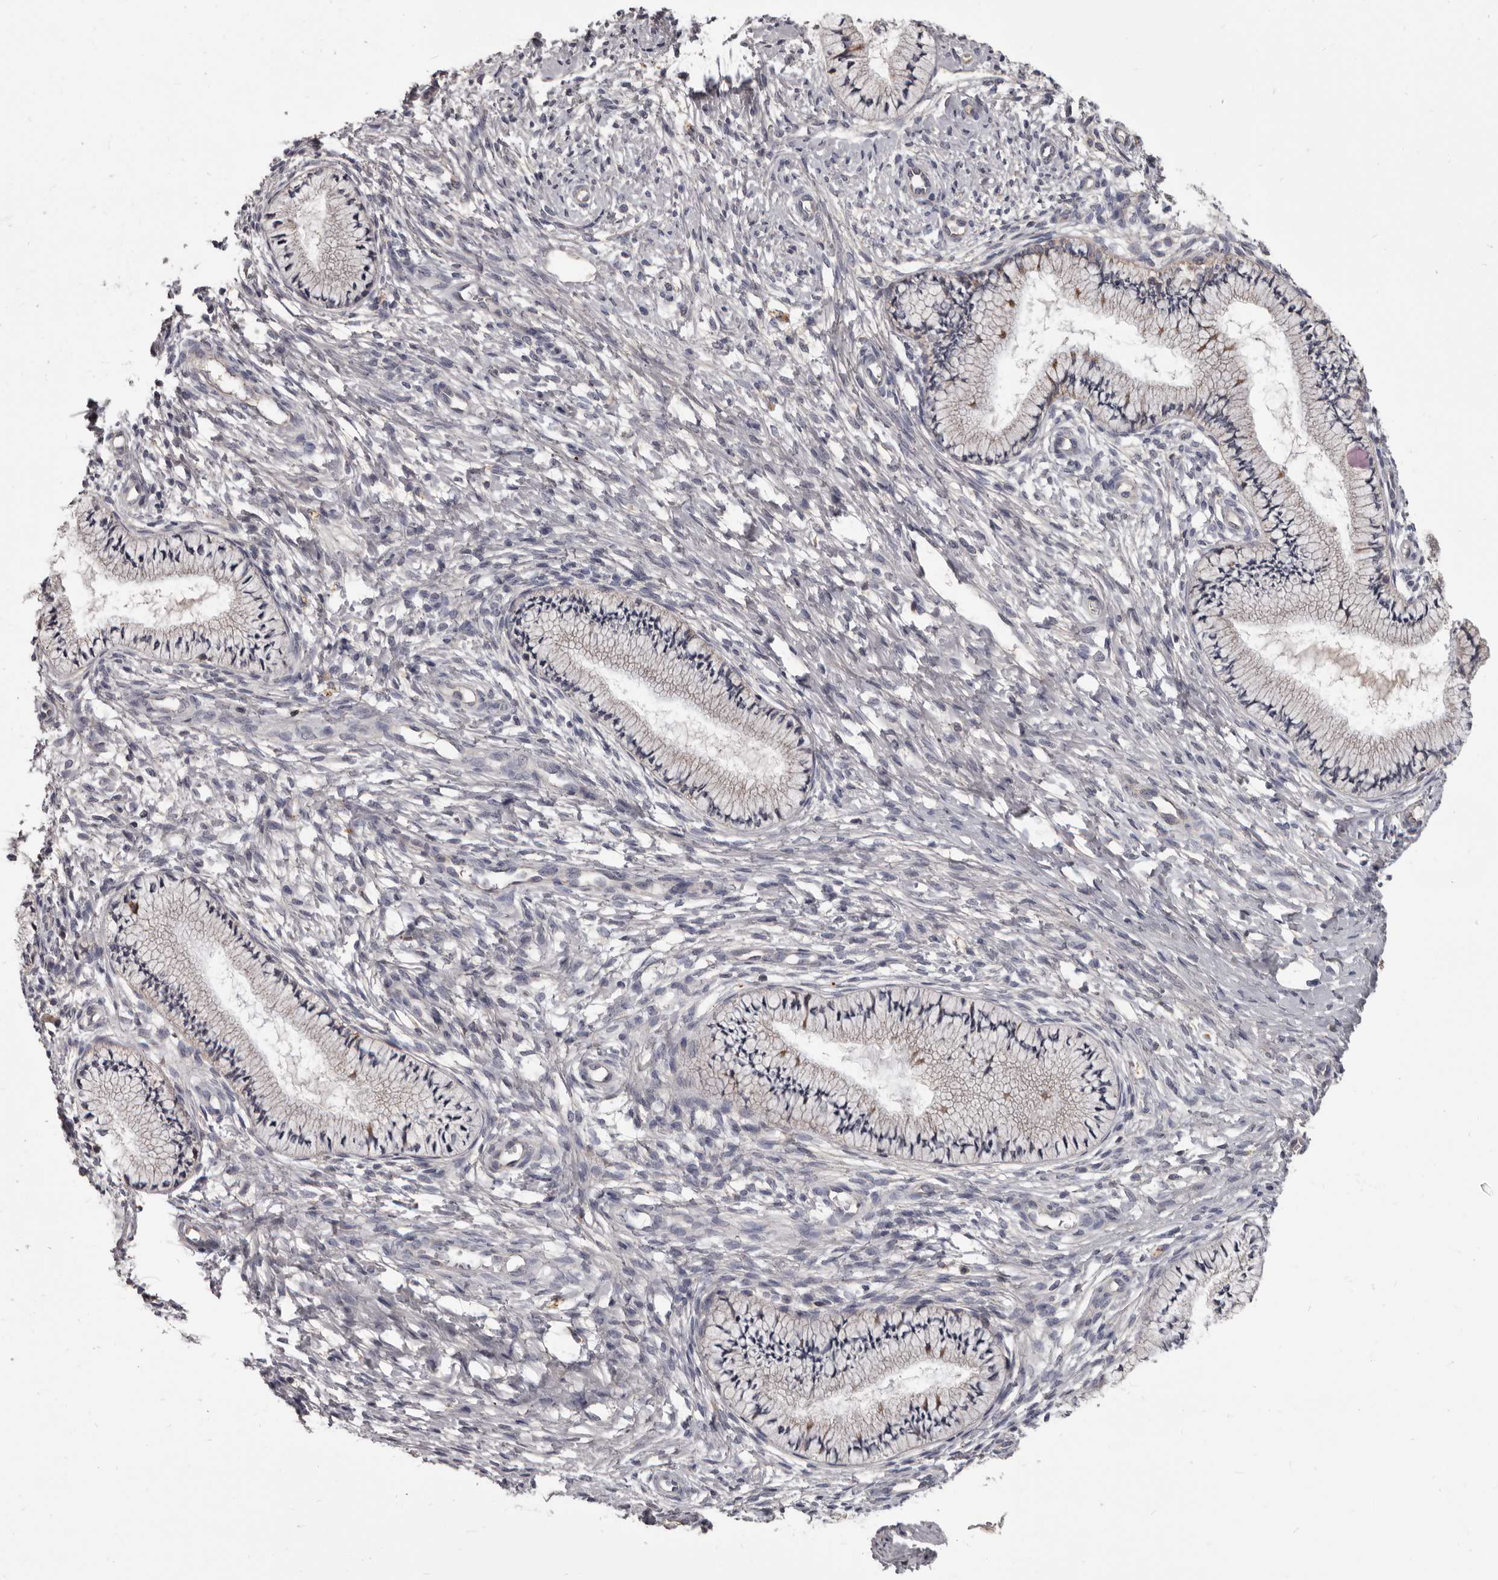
{"staining": {"intensity": "weak", "quantity": "<25%", "location": "cytoplasmic/membranous"}, "tissue": "cervix", "cell_type": "Glandular cells", "image_type": "normal", "snomed": [{"axis": "morphology", "description": "Normal tissue, NOS"}, {"axis": "topography", "description": "Cervix"}], "caption": "DAB (3,3'-diaminobenzidine) immunohistochemical staining of benign cervix exhibits no significant positivity in glandular cells.", "gene": "ALDH5A1", "patient": {"sex": "female", "age": 36}}